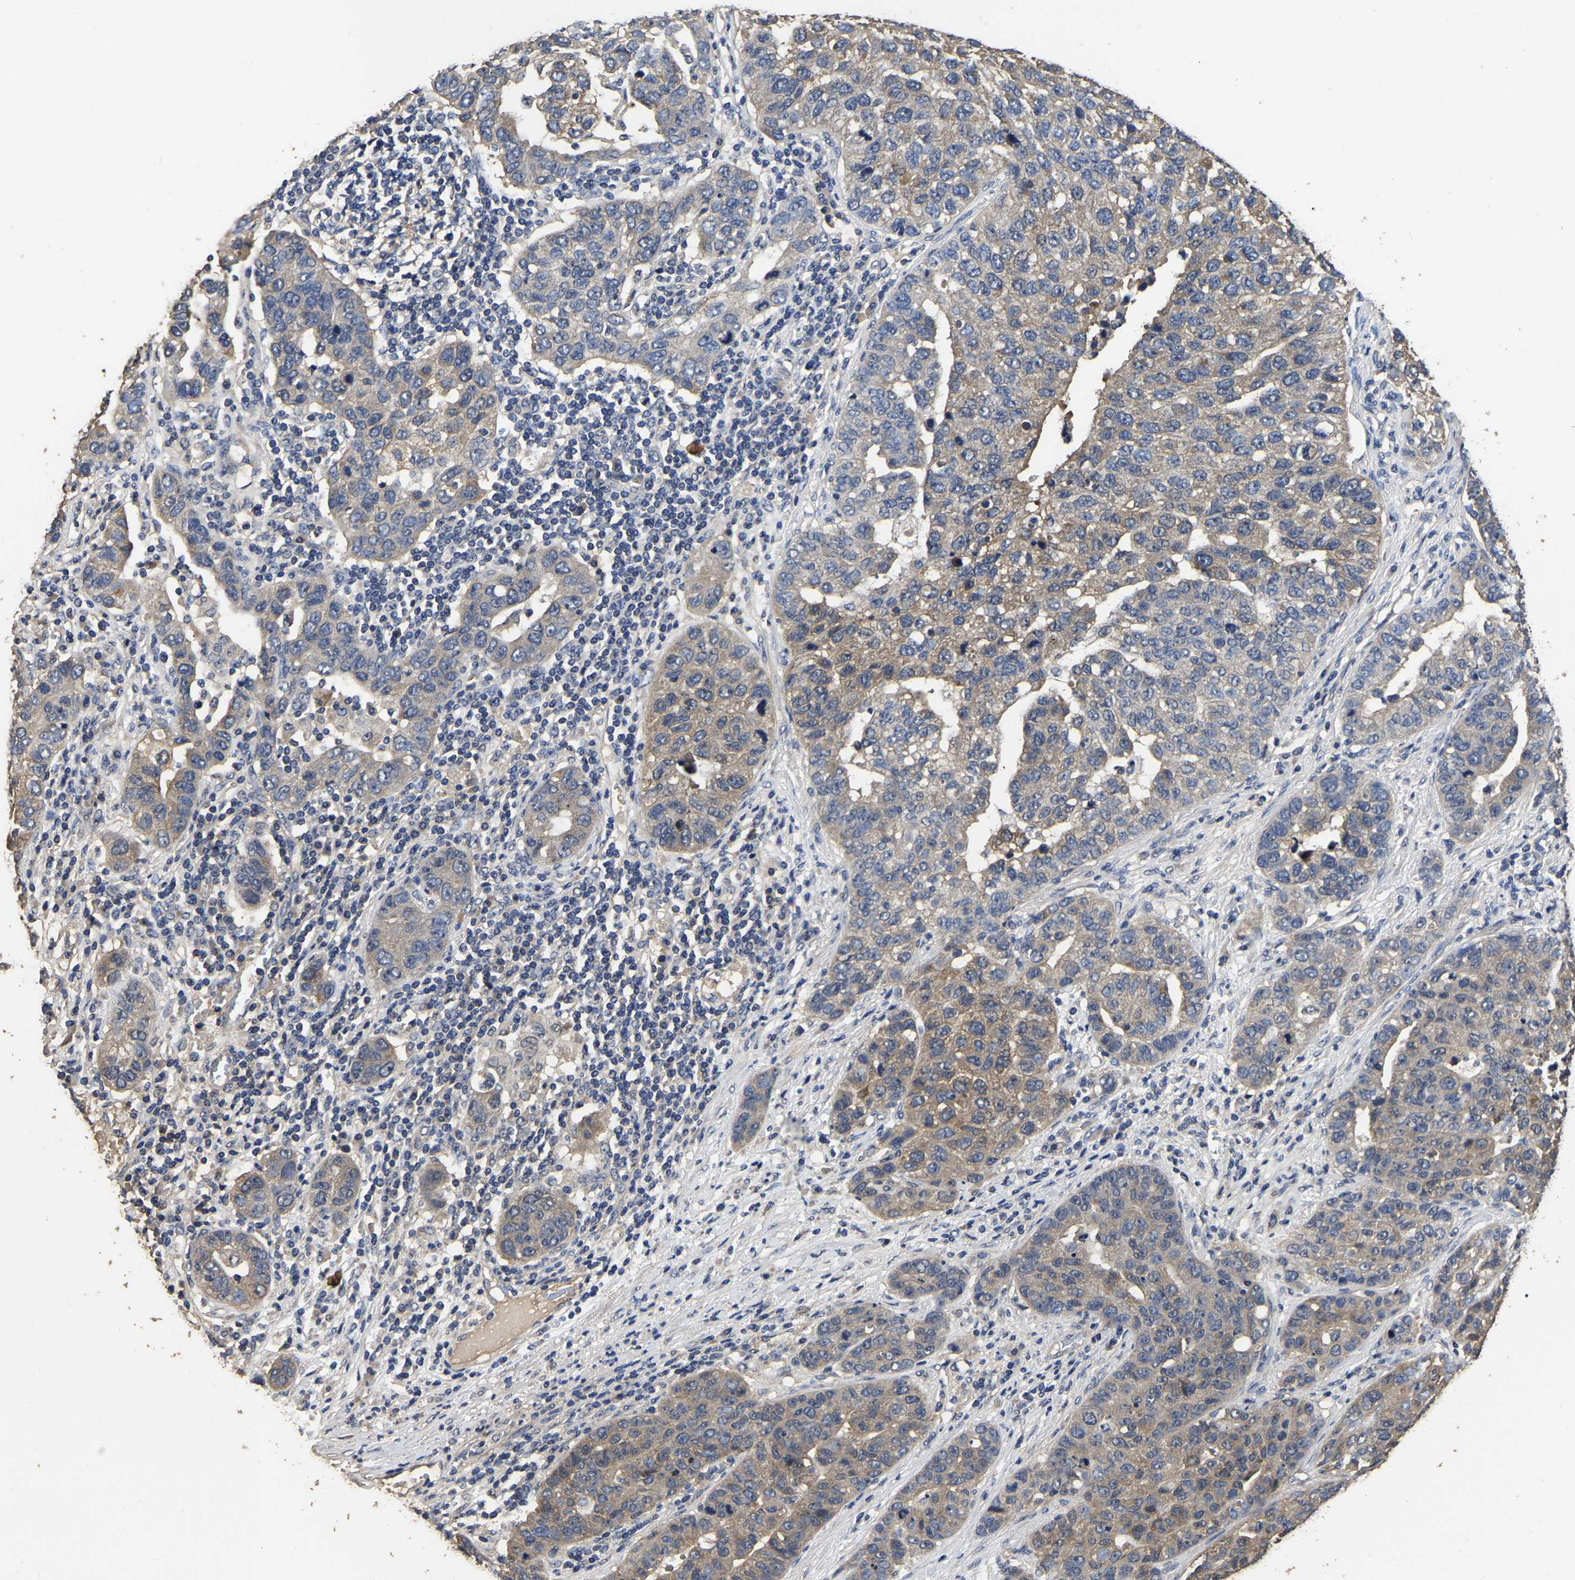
{"staining": {"intensity": "moderate", "quantity": ">75%", "location": "cytoplasmic/membranous"}, "tissue": "pancreatic cancer", "cell_type": "Tumor cells", "image_type": "cancer", "snomed": [{"axis": "morphology", "description": "Adenocarcinoma, NOS"}, {"axis": "topography", "description": "Pancreas"}], "caption": "Pancreatic cancer (adenocarcinoma) stained with DAB immunohistochemistry (IHC) shows medium levels of moderate cytoplasmic/membranous staining in about >75% of tumor cells.", "gene": "STK32C", "patient": {"sex": "female", "age": 61}}